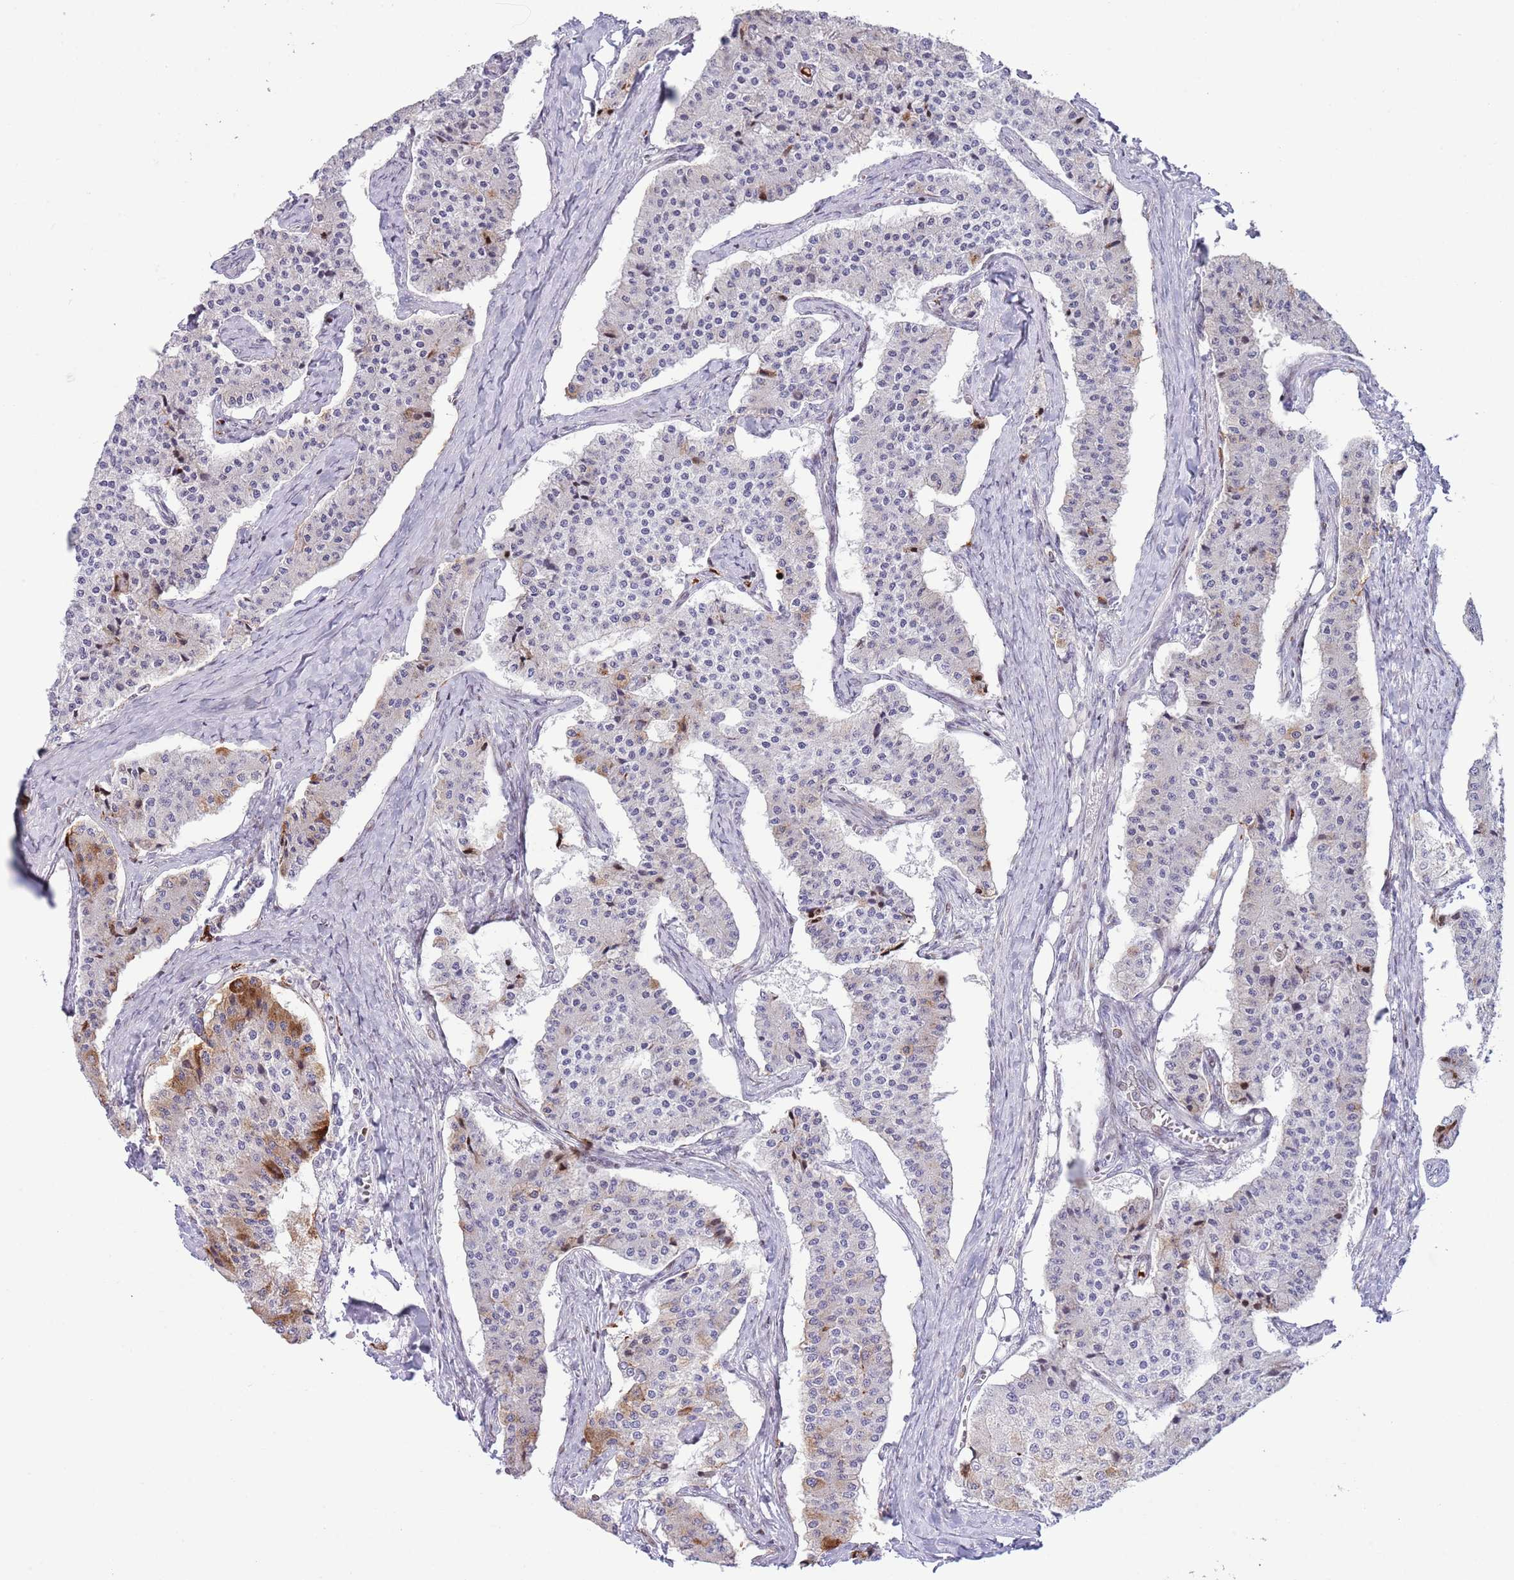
{"staining": {"intensity": "moderate", "quantity": "<25%", "location": "cytoplasmic/membranous,nuclear"}, "tissue": "carcinoid", "cell_type": "Tumor cells", "image_type": "cancer", "snomed": [{"axis": "morphology", "description": "Carcinoid, malignant, NOS"}, {"axis": "topography", "description": "Colon"}], "caption": "About <25% of tumor cells in carcinoid display moderate cytoplasmic/membranous and nuclear protein staining as visualized by brown immunohistochemical staining.", "gene": "ANO8", "patient": {"sex": "female", "age": 52}}